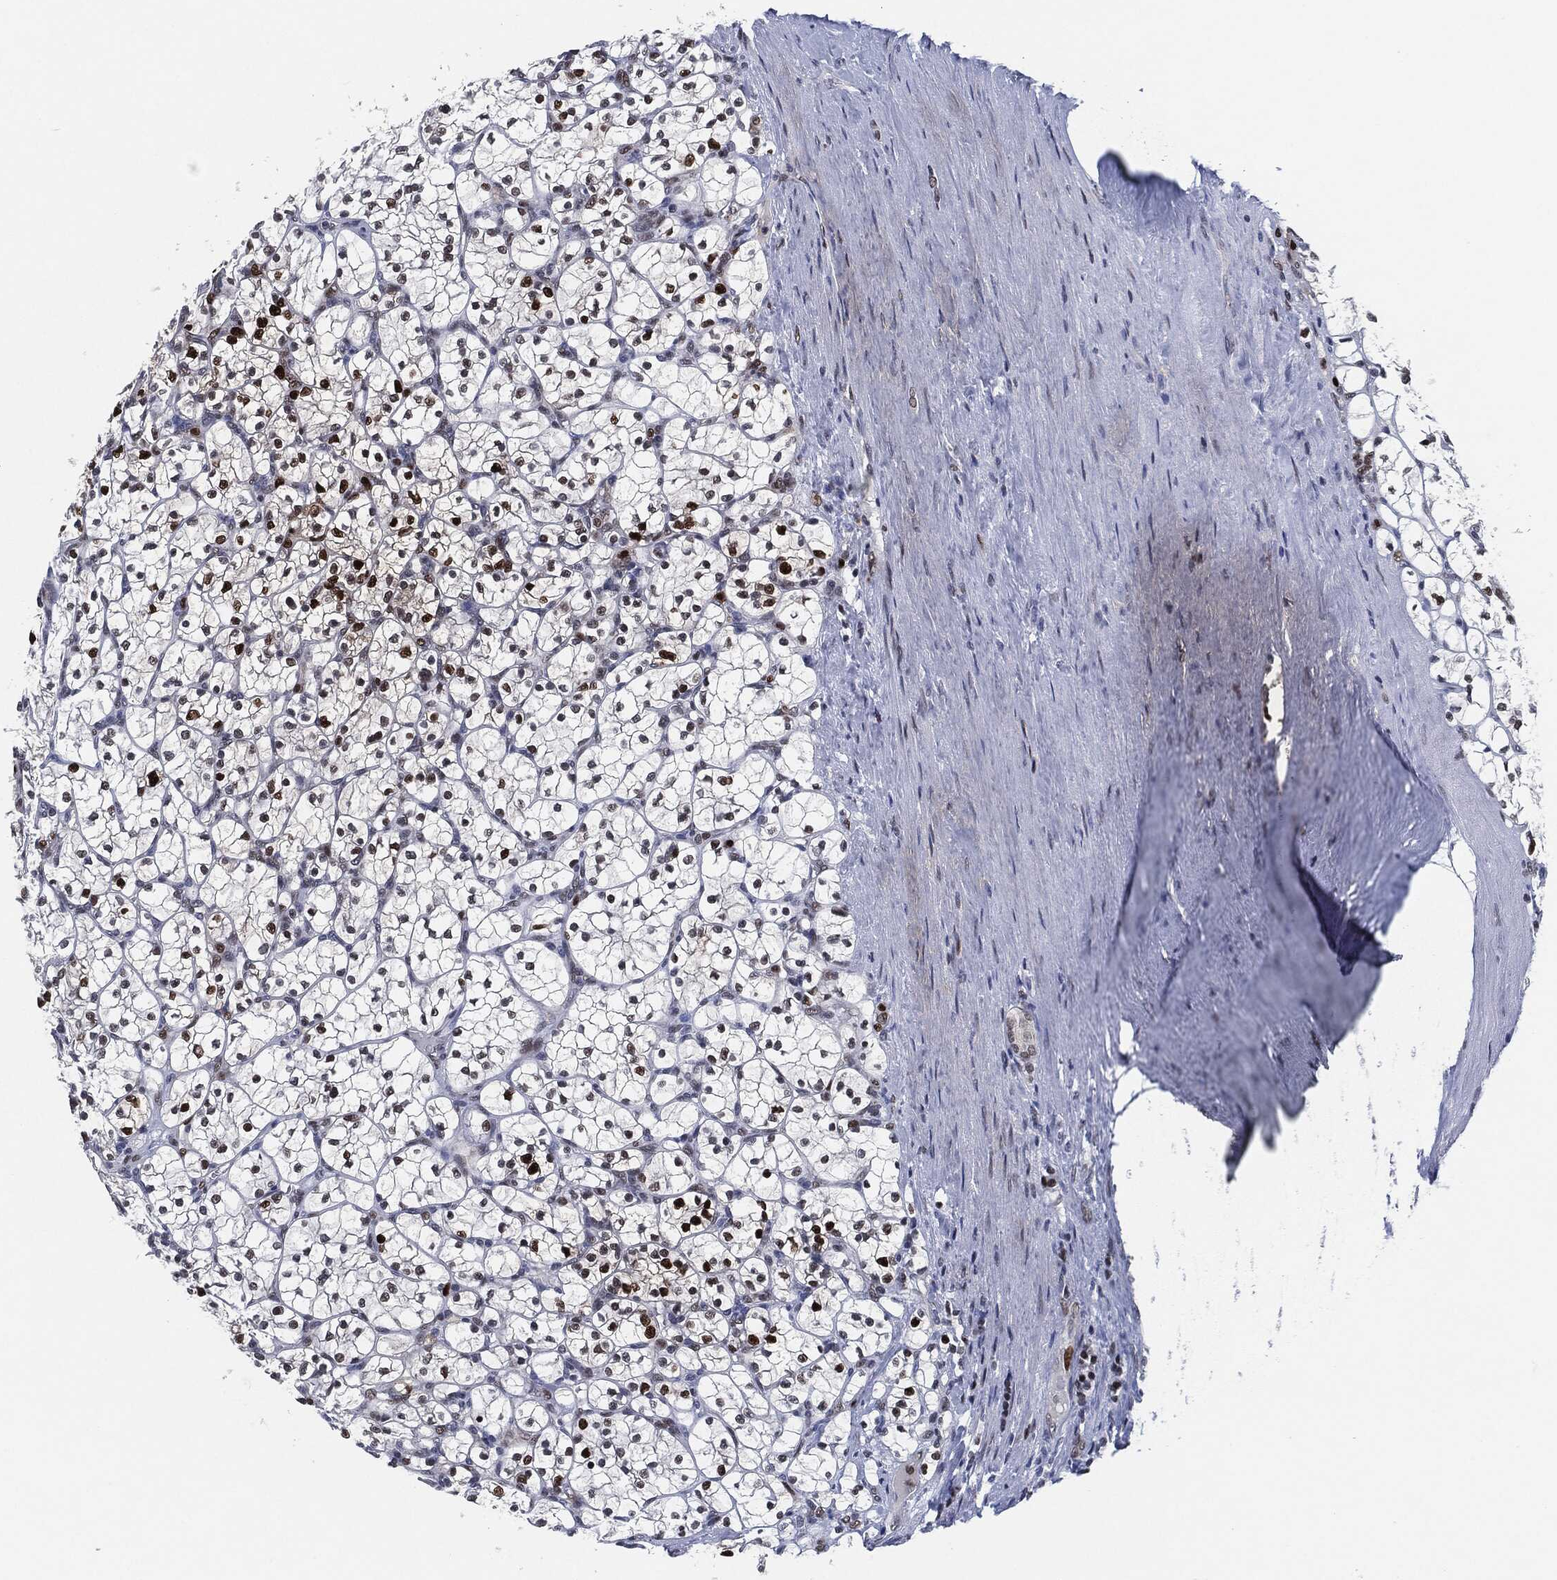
{"staining": {"intensity": "strong", "quantity": "25%-75%", "location": "nuclear"}, "tissue": "renal cancer", "cell_type": "Tumor cells", "image_type": "cancer", "snomed": [{"axis": "morphology", "description": "Adenocarcinoma, NOS"}, {"axis": "topography", "description": "Kidney"}], "caption": "Adenocarcinoma (renal) tissue displays strong nuclear staining in about 25%-75% of tumor cells", "gene": "PCNA", "patient": {"sex": "female", "age": 89}}